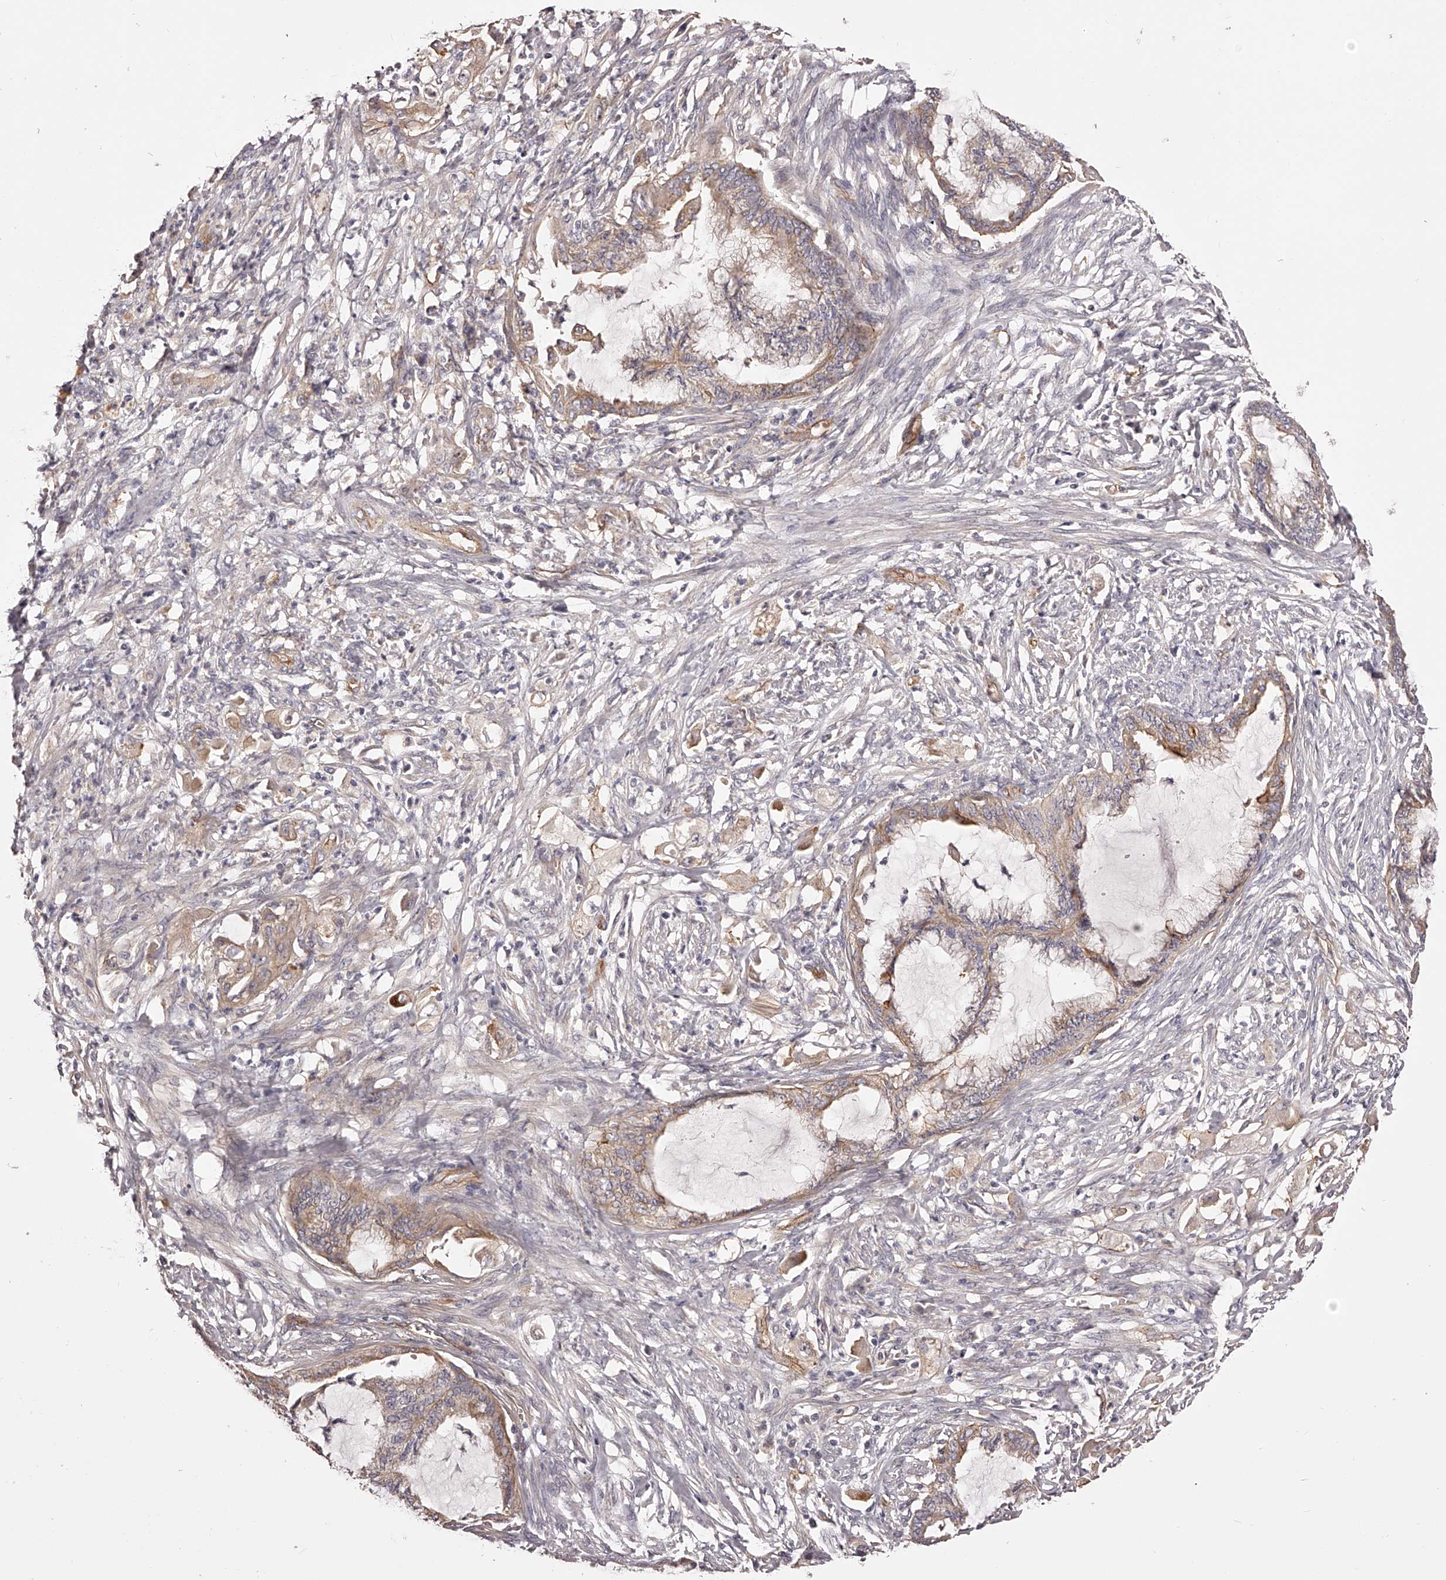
{"staining": {"intensity": "weak", "quantity": ">75%", "location": "cytoplasmic/membranous"}, "tissue": "endometrial cancer", "cell_type": "Tumor cells", "image_type": "cancer", "snomed": [{"axis": "morphology", "description": "Adenocarcinoma, NOS"}, {"axis": "topography", "description": "Endometrium"}], "caption": "A brown stain labels weak cytoplasmic/membranous positivity of a protein in human endometrial cancer (adenocarcinoma) tumor cells.", "gene": "LTV1", "patient": {"sex": "female", "age": 86}}